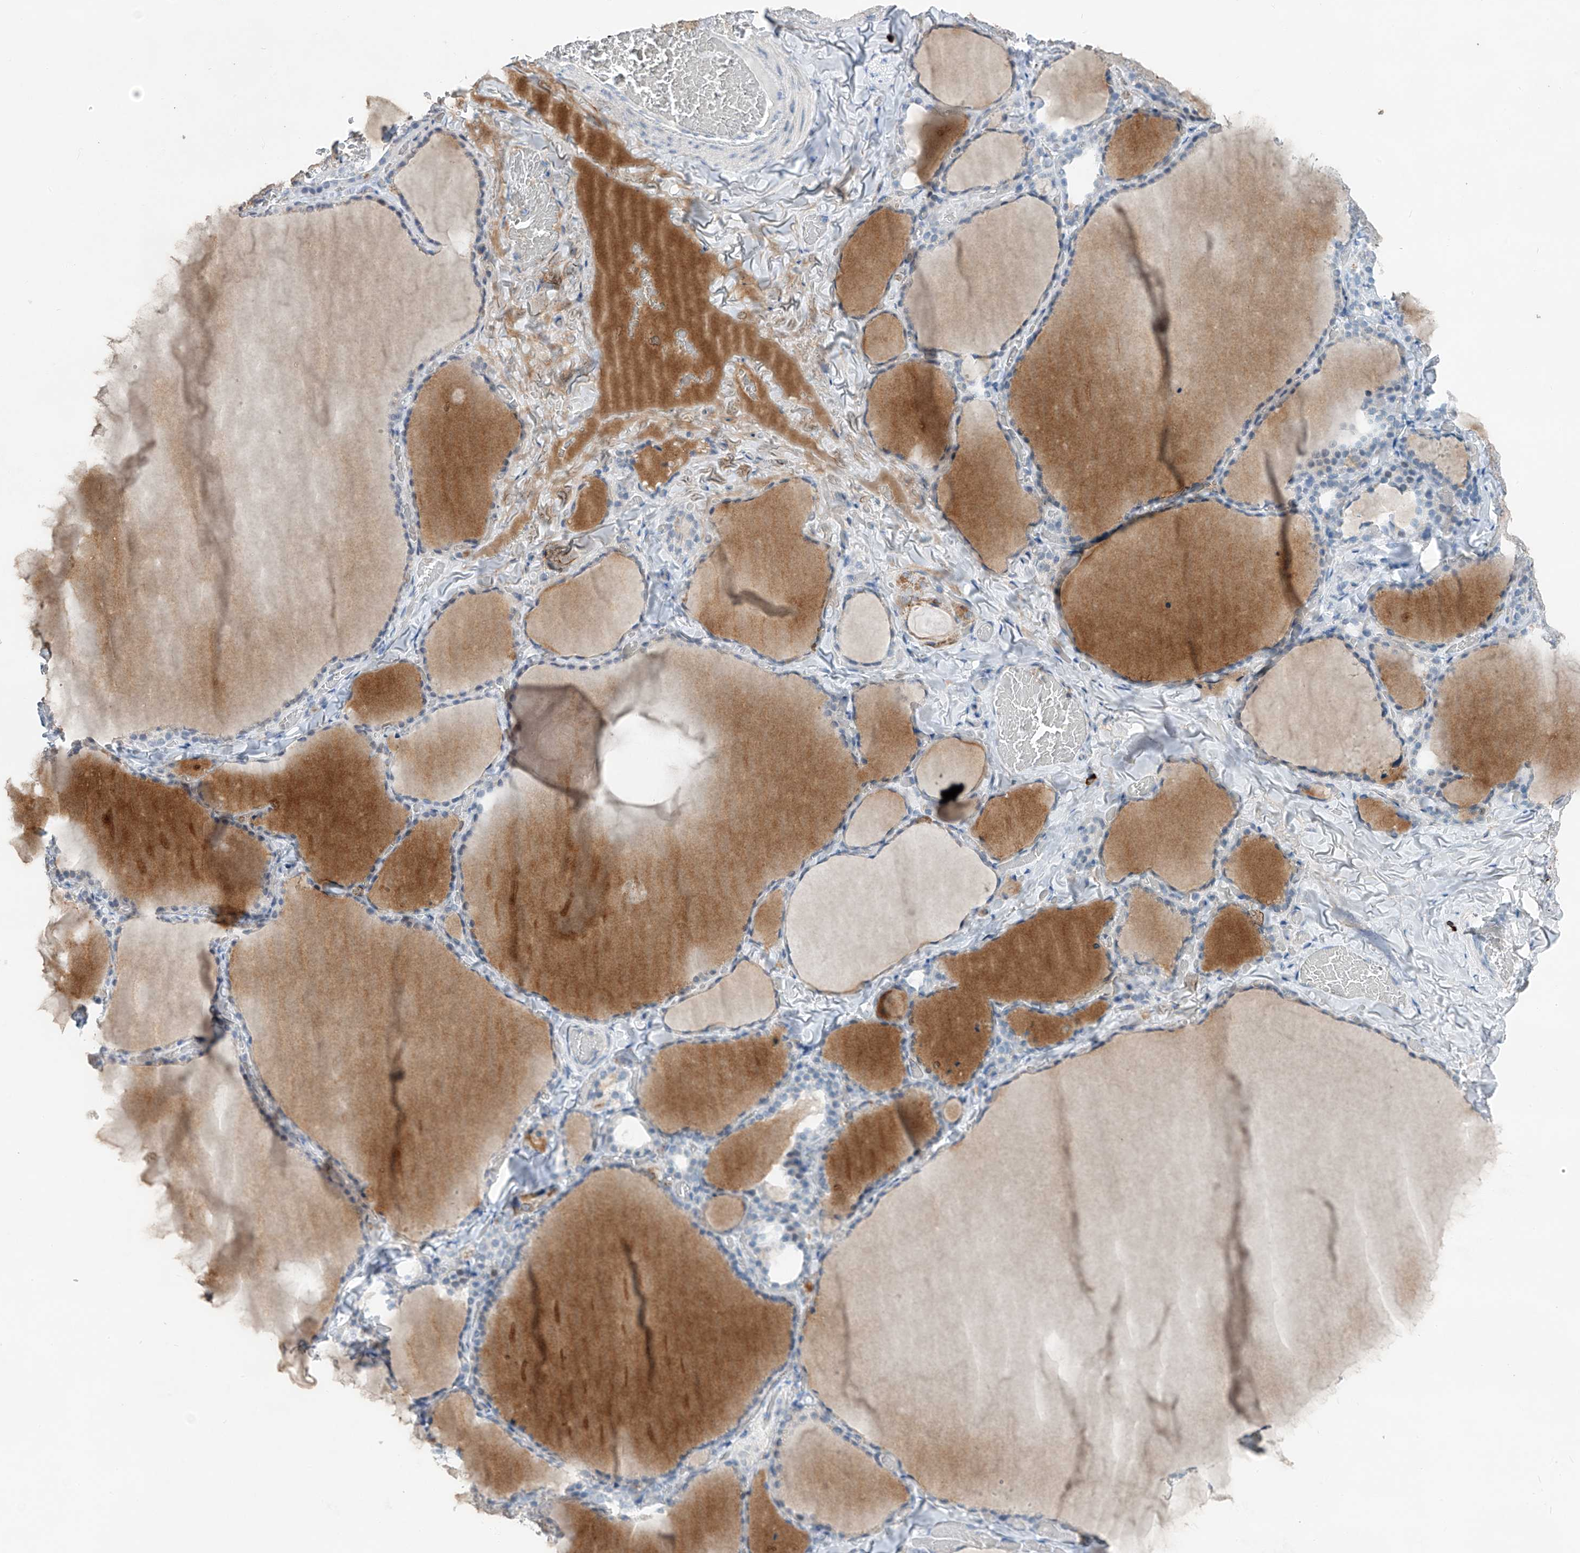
{"staining": {"intensity": "negative", "quantity": "none", "location": "none"}, "tissue": "thyroid gland", "cell_type": "Glandular cells", "image_type": "normal", "snomed": [{"axis": "morphology", "description": "Normal tissue, NOS"}, {"axis": "topography", "description": "Thyroid gland"}], "caption": "The micrograph displays no staining of glandular cells in normal thyroid gland. Nuclei are stained in blue.", "gene": "KLF15", "patient": {"sex": "female", "age": 22}}